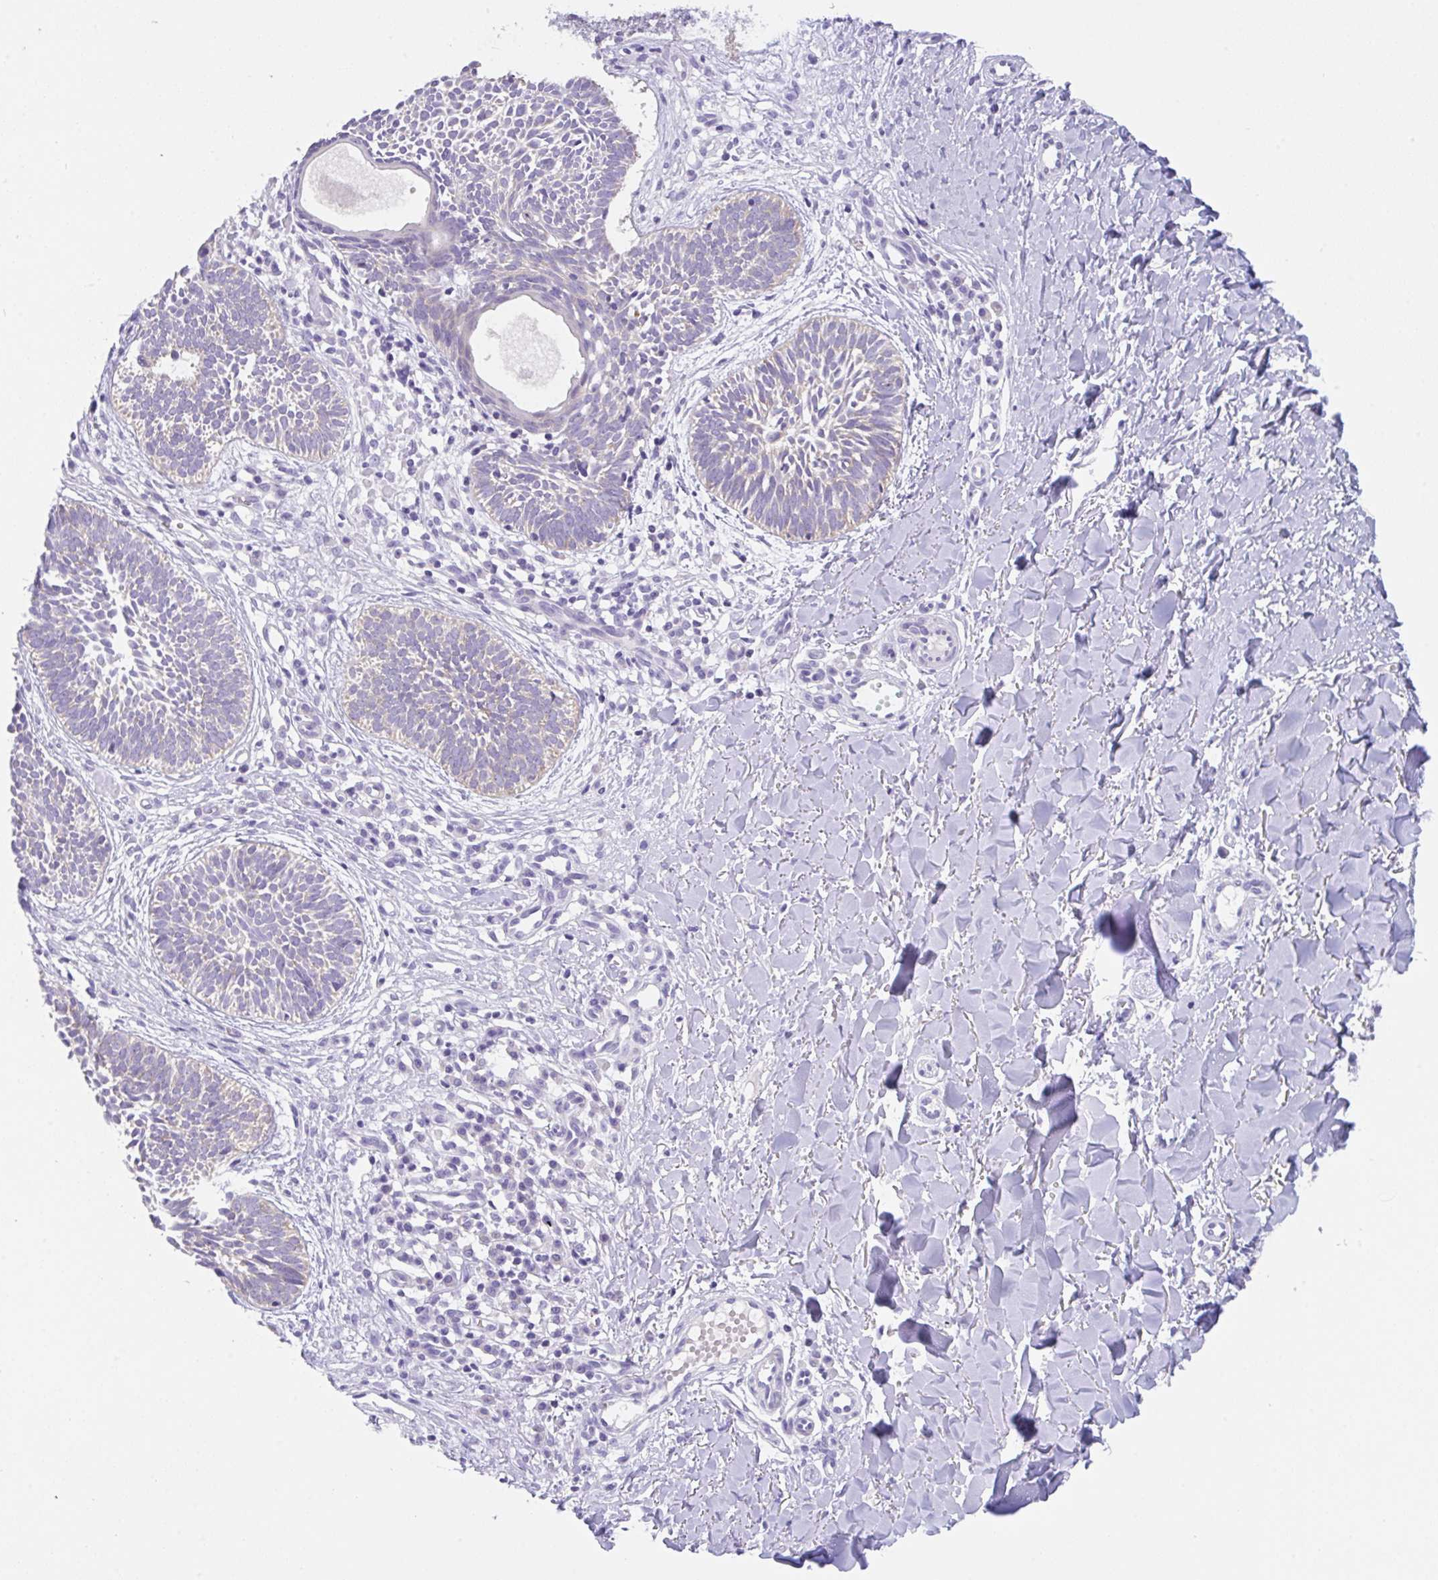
{"staining": {"intensity": "negative", "quantity": "none", "location": "none"}, "tissue": "skin cancer", "cell_type": "Tumor cells", "image_type": "cancer", "snomed": [{"axis": "morphology", "description": "Basal cell carcinoma"}, {"axis": "topography", "description": "Skin"}], "caption": "DAB (3,3'-diaminobenzidine) immunohistochemical staining of basal cell carcinoma (skin) exhibits no significant expression in tumor cells. (DAB immunohistochemistry (IHC) with hematoxylin counter stain).", "gene": "TRAF4", "patient": {"sex": "male", "age": 49}}